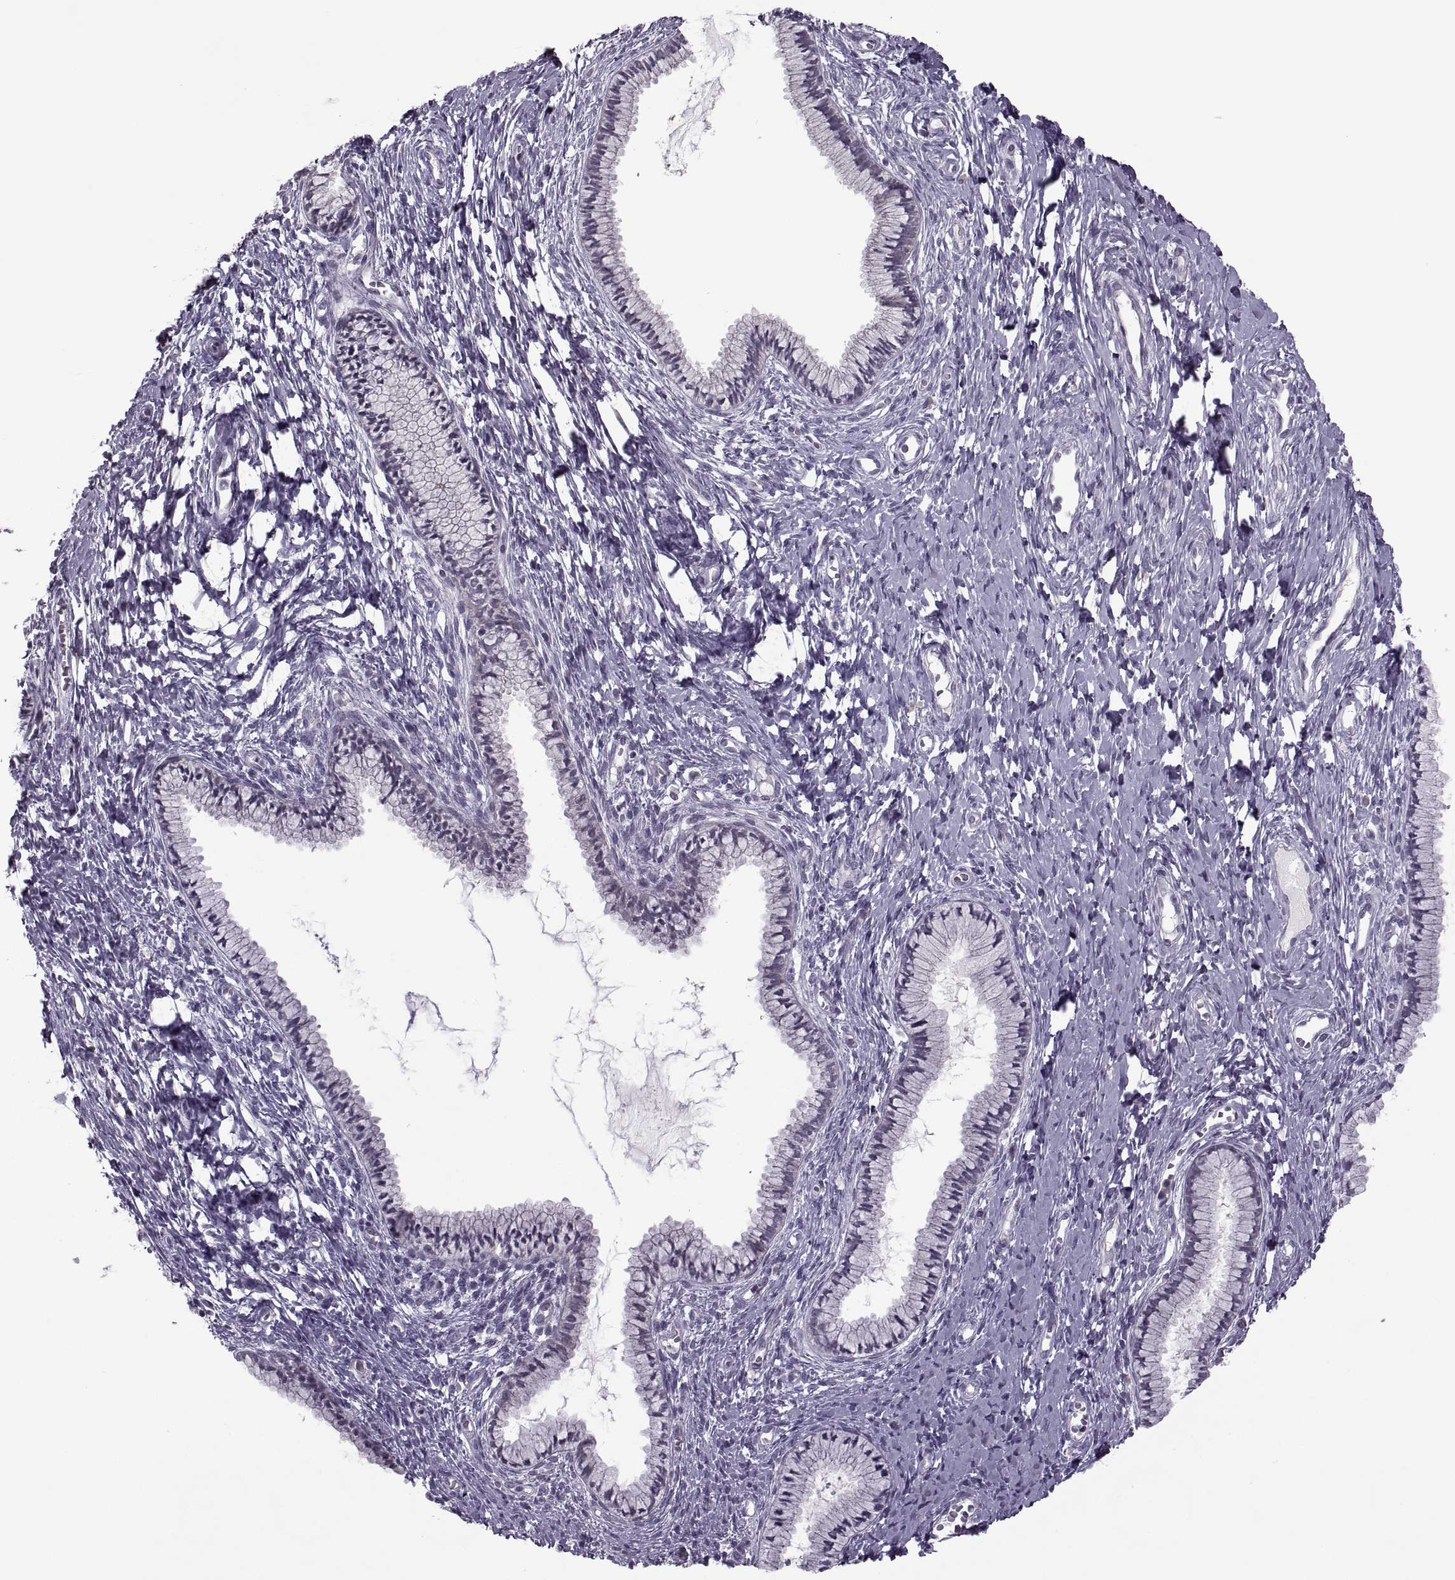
{"staining": {"intensity": "negative", "quantity": "none", "location": "none"}, "tissue": "cervix", "cell_type": "Glandular cells", "image_type": "normal", "snomed": [{"axis": "morphology", "description": "Normal tissue, NOS"}, {"axis": "topography", "description": "Cervix"}], "caption": "Immunohistochemistry photomicrograph of normal human cervix stained for a protein (brown), which displays no expression in glandular cells.", "gene": "MGAT4D", "patient": {"sex": "female", "age": 40}}